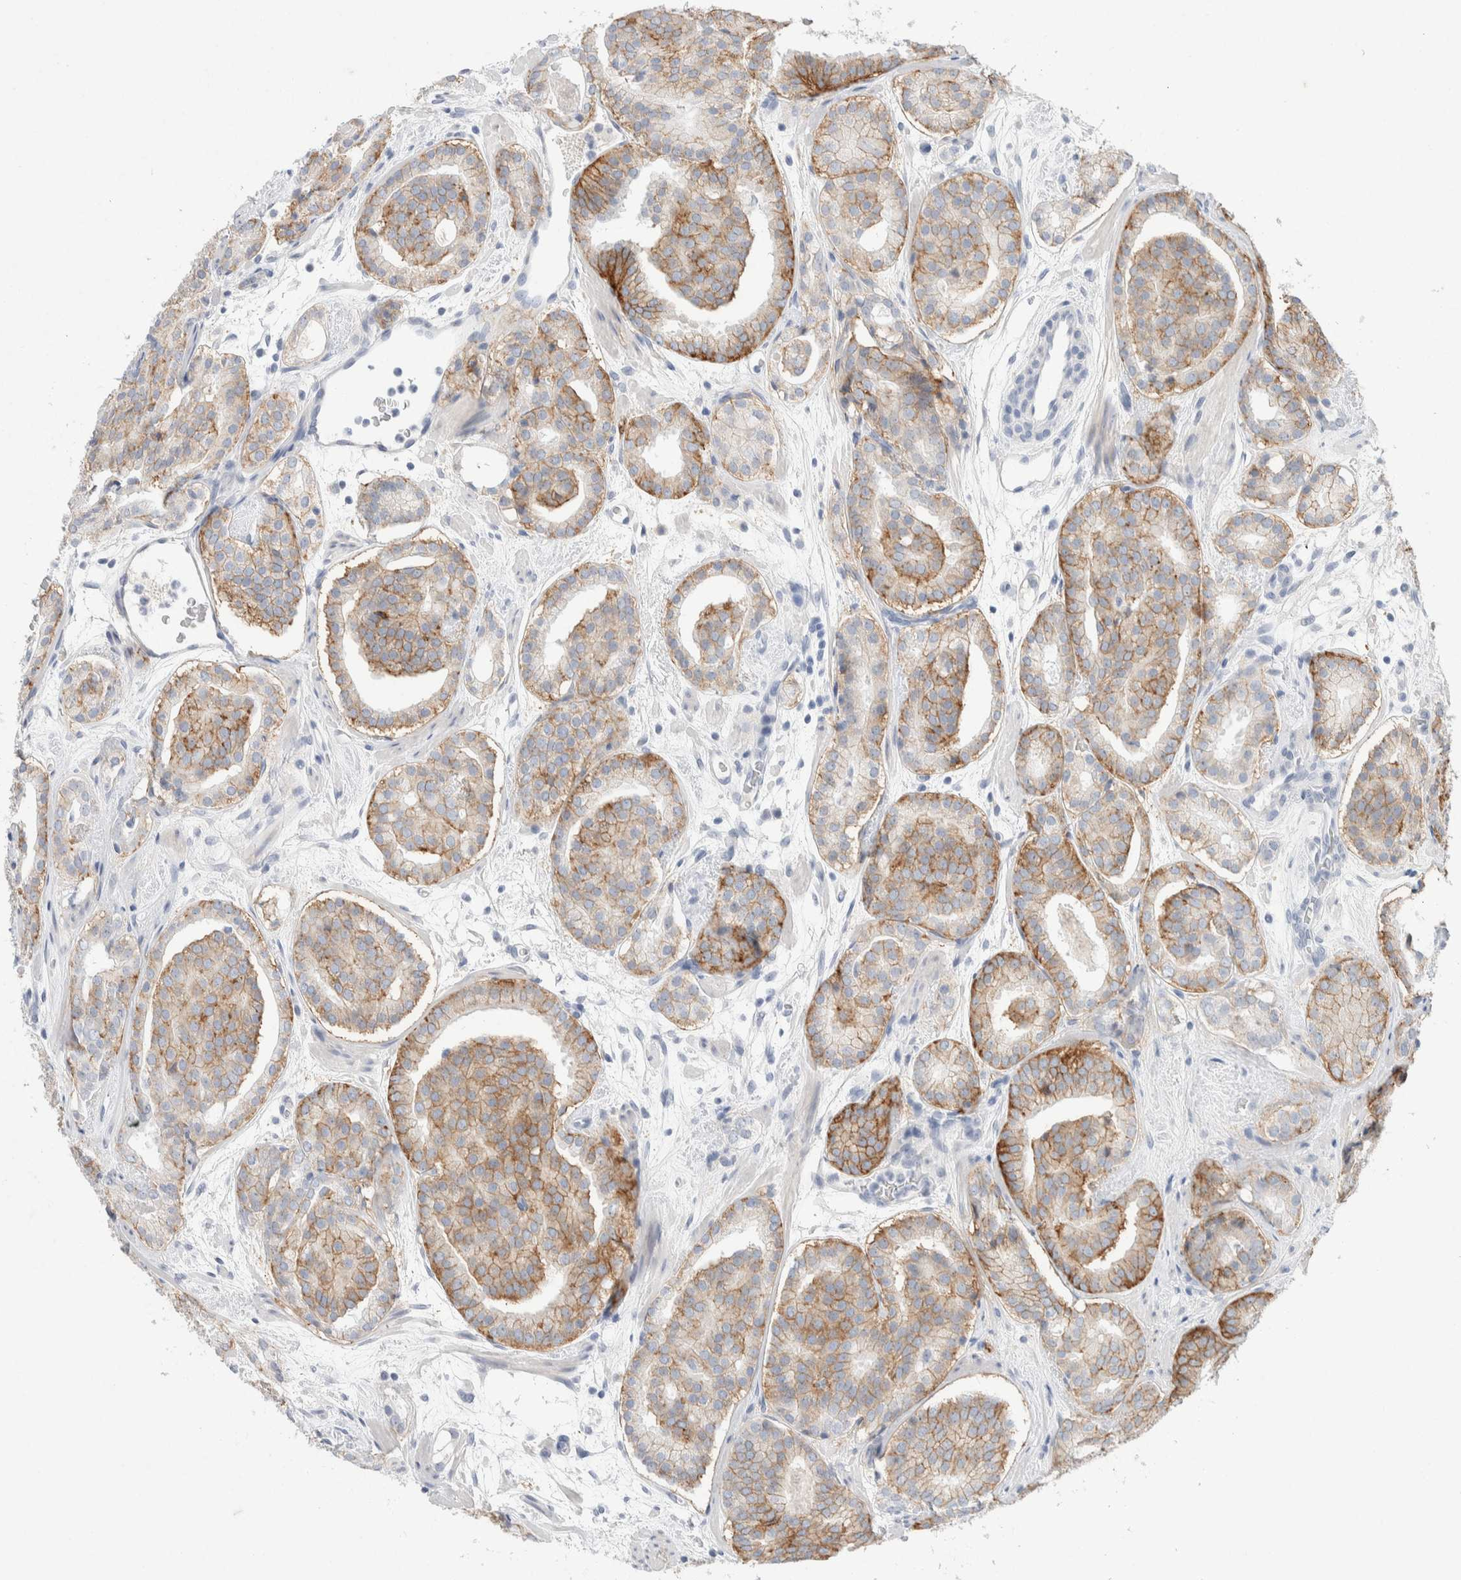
{"staining": {"intensity": "moderate", "quantity": "25%-75%", "location": "cytoplasmic/membranous"}, "tissue": "prostate cancer", "cell_type": "Tumor cells", "image_type": "cancer", "snomed": [{"axis": "morphology", "description": "Adenocarcinoma, Low grade"}, {"axis": "topography", "description": "Prostate"}], "caption": "Prostate cancer was stained to show a protein in brown. There is medium levels of moderate cytoplasmic/membranous expression in about 25%-75% of tumor cells.", "gene": "CMTM4", "patient": {"sex": "male", "age": 69}}